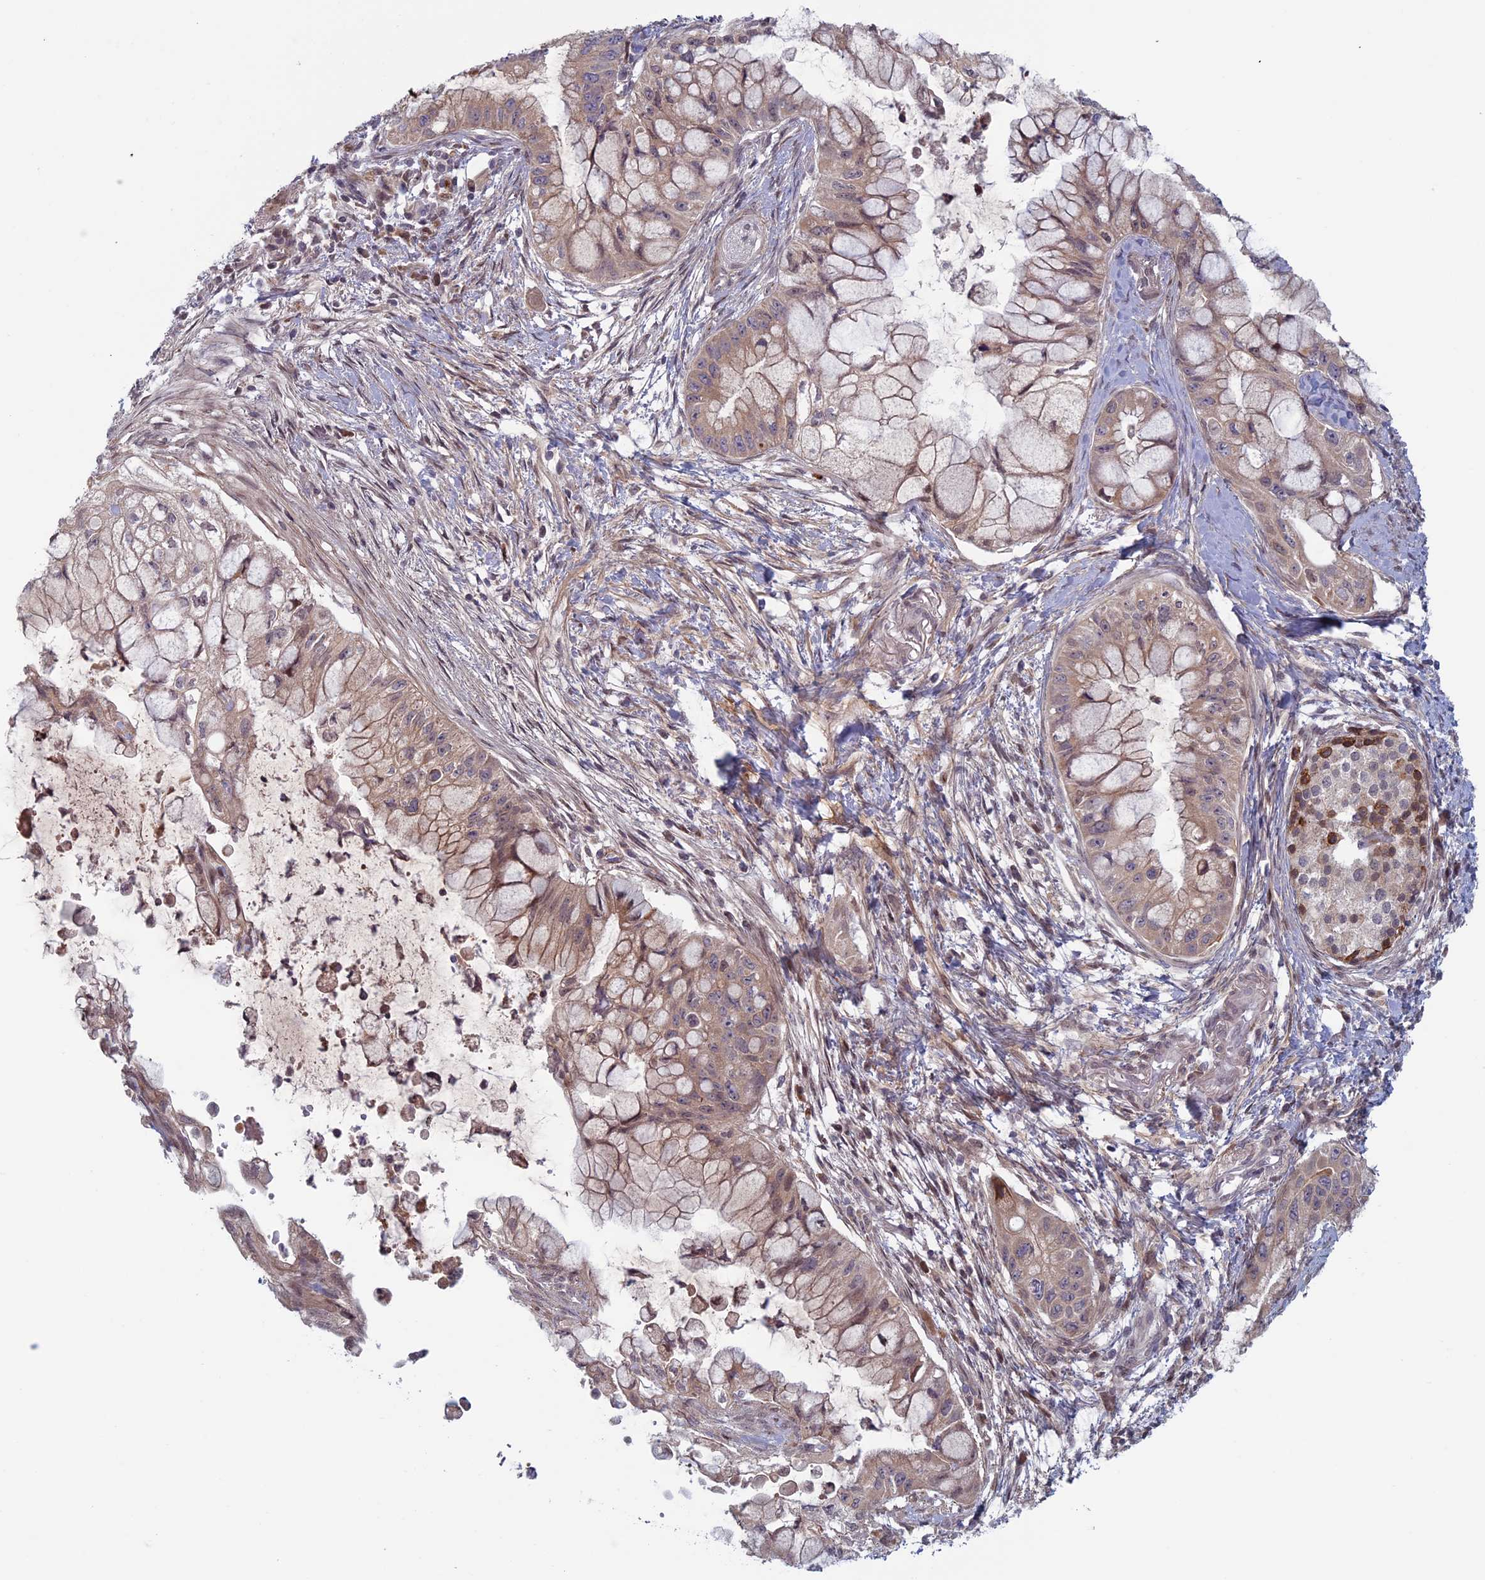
{"staining": {"intensity": "weak", "quantity": ">75%", "location": "cytoplasmic/membranous"}, "tissue": "pancreatic cancer", "cell_type": "Tumor cells", "image_type": "cancer", "snomed": [{"axis": "morphology", "description": "Adenocarcinoma, NOS"}, {"axis": "topography", "description": "Pancreas"}], "caption": "Immunohistochemistry (IHC) of human pancreatic adenocarcinoma exhibits low levels of weak cytoplasmic/membranous positivity in approximately >75% of tumor cells.", "gene": "FADS1", "patient": {"sex": "male", "age": 48}}